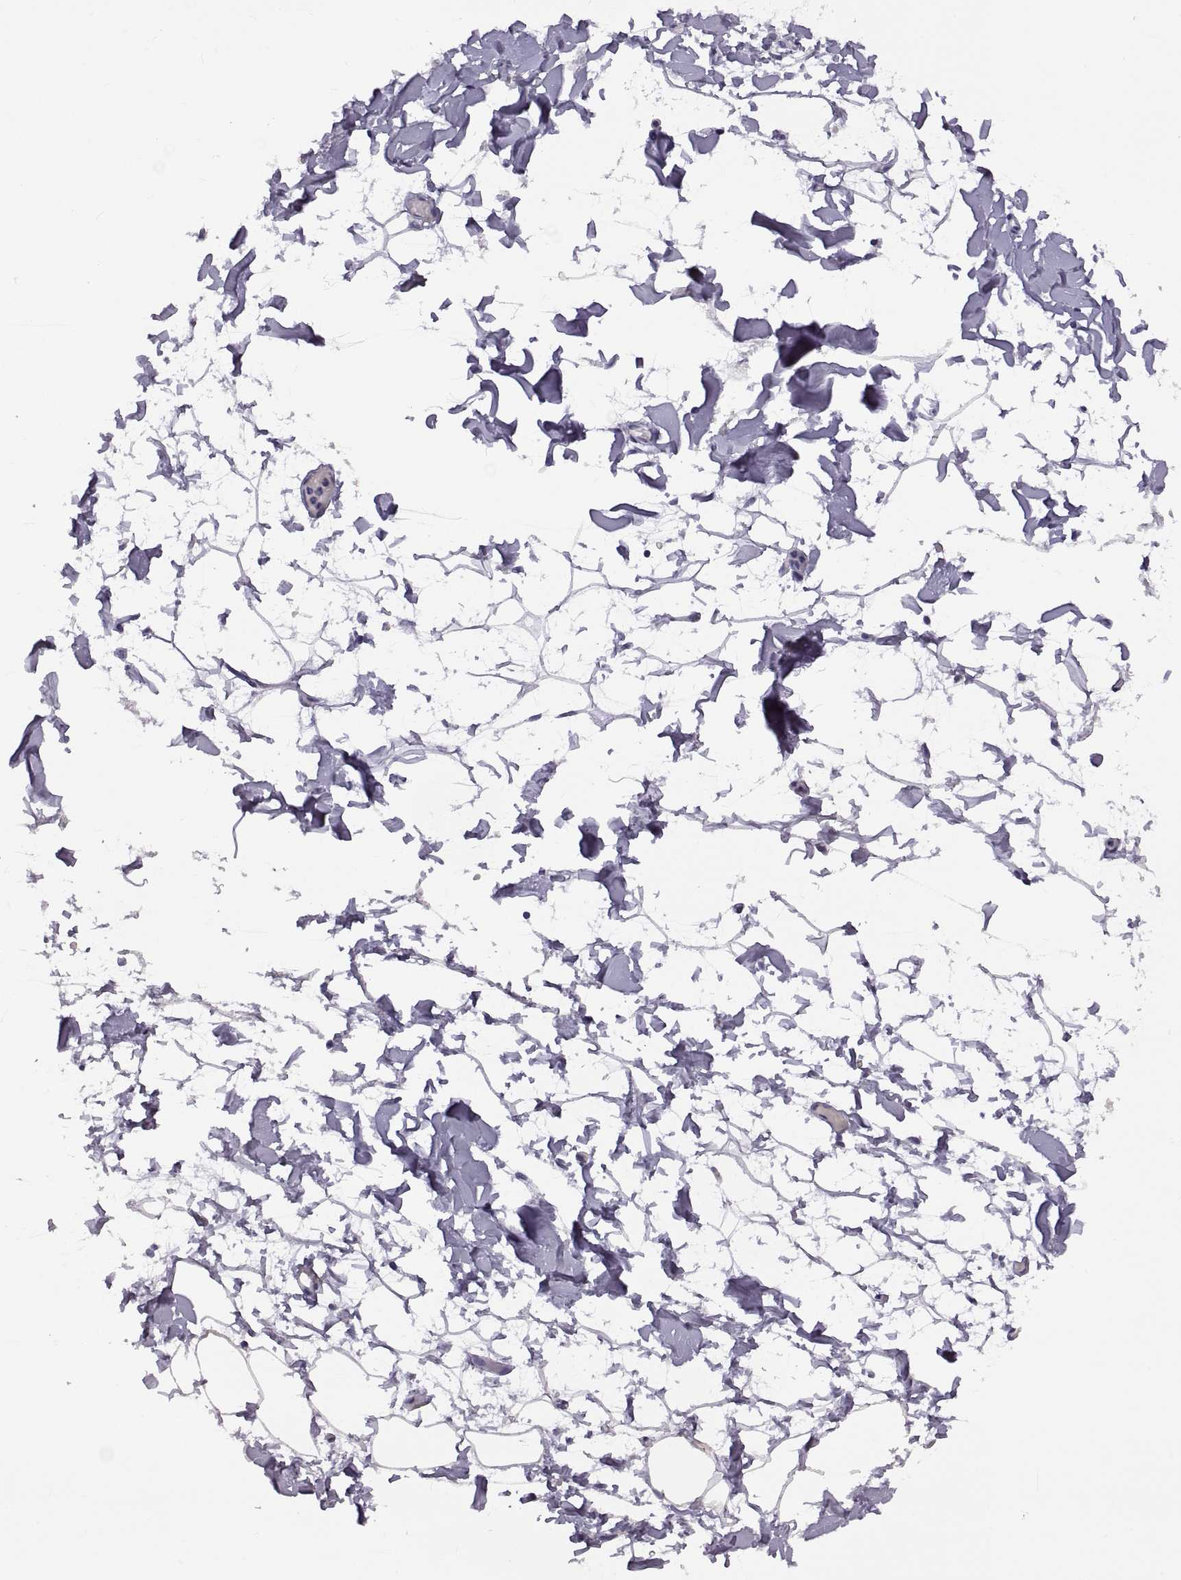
{"staining": {"intensity": "negative", "quantity": "none", "location": "none"}, "tissue": "adipose tissue", "cell_type": "Adipocytes", "image_type": "normal", "snomed": [{"axis": "morphology", "description": "Normal tissue, NOS"}, {"axis": "topography", "description": "Gallbladder"}, {"axis": "topography", "description": "Peripheral nerve tissue"}], "caption": "Image shows no significant protein staining in adipocytes of benign adipose tissue. The staining was performed using DAB (3,3'-diaminobenzidine) to visualize the protein expression in brown, while the nuclei were stained in blue with hematoxylin (Magnification: 20x).", "gene": "RDM1", "patient": {"sex": "female", "age": 45}}